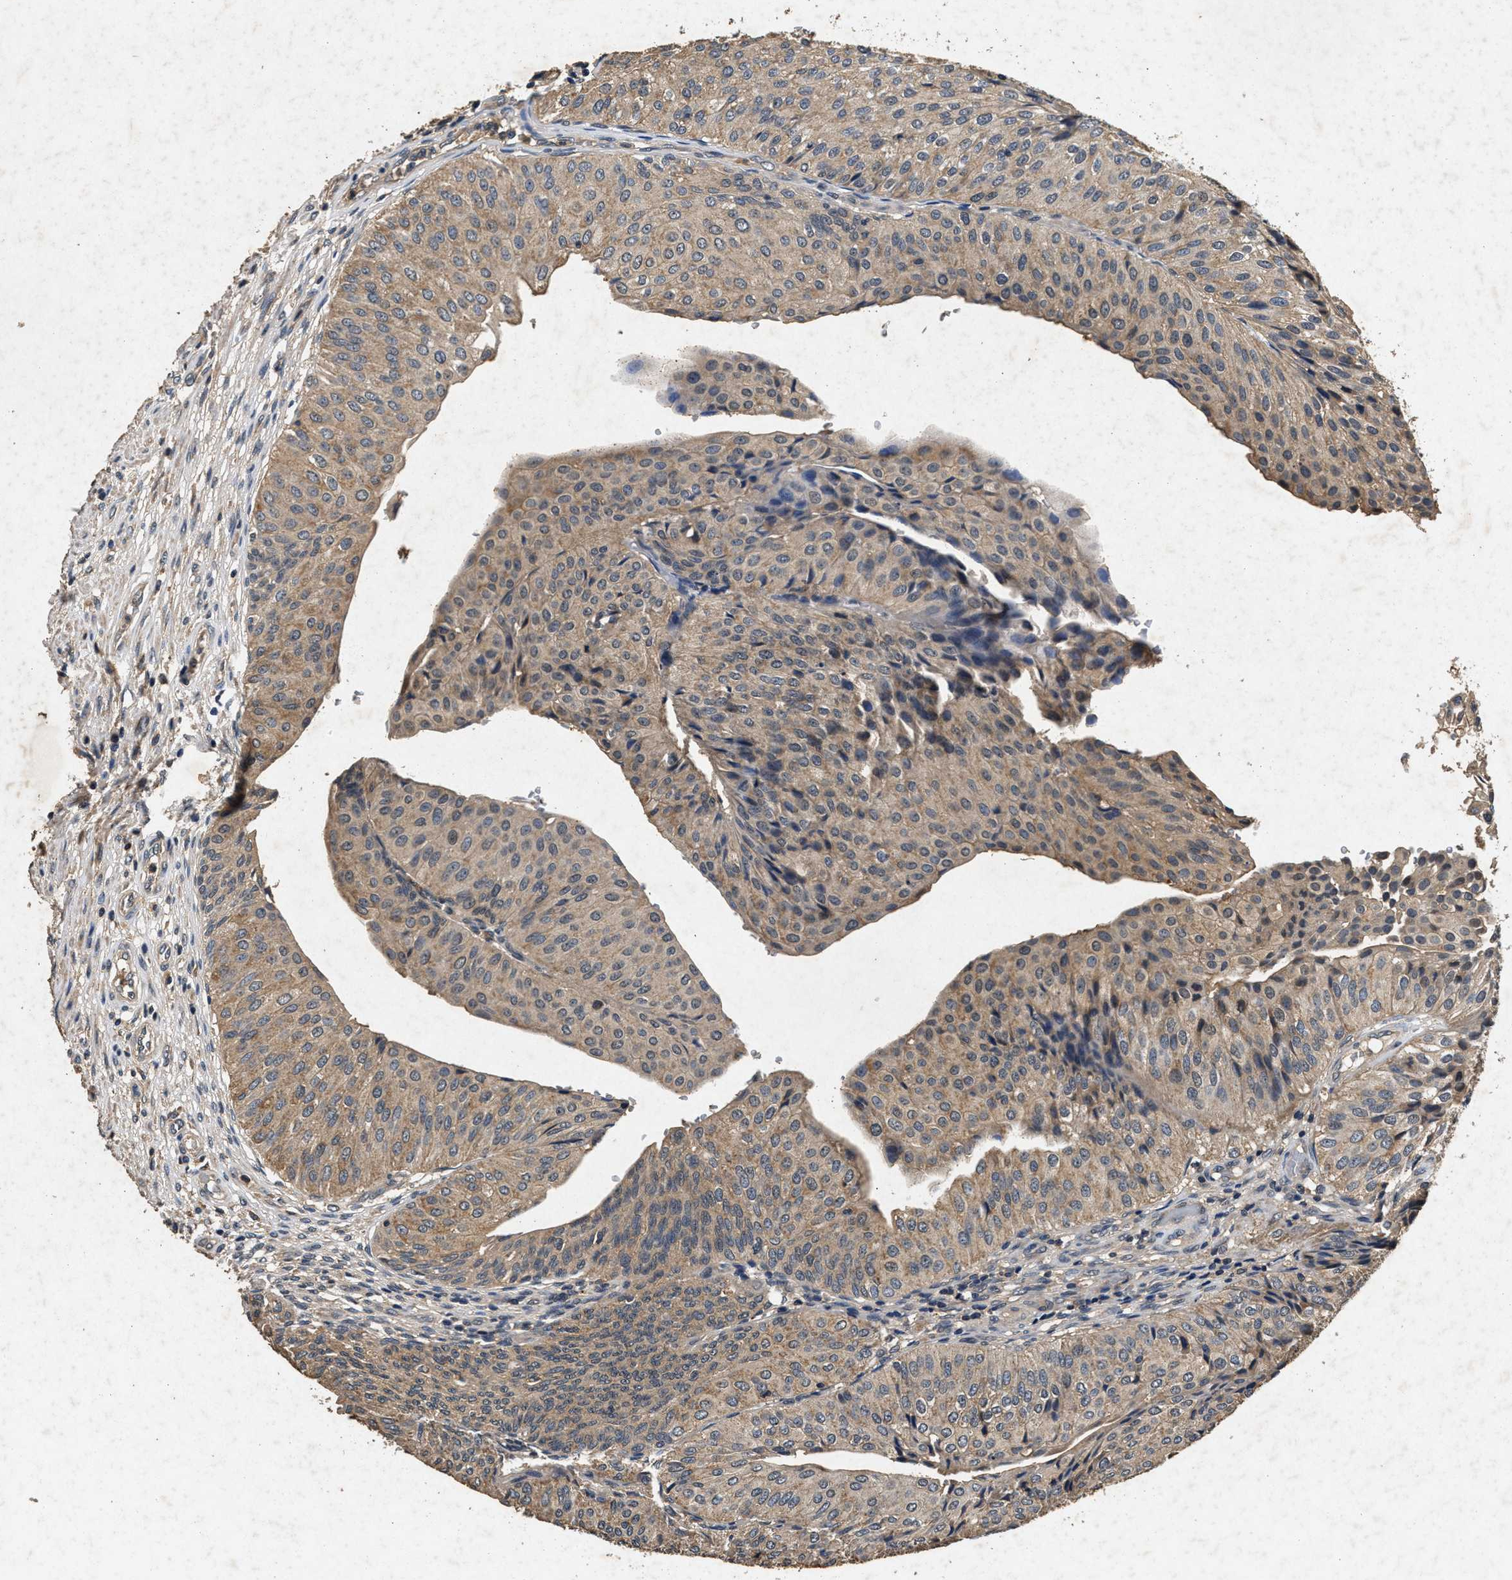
{"staining": {"intensity": "weak", "quantity": ">75%", "location": "cytoplasmic/membranous"}, "tissue": "urothelial cancer", "cell_type": "Tumor cells", "image_type": "cancer", "snomed": [{"axis": "morphology", "description": "Urothelial carcinoma, Low grade"}, {"axis": "topography", "description": "Urinary bladder"}], "caption": "Low-grade urothelial carcinoma stained with a brown dye displays weak cytoplasmic/membranous positive positivity in approximately >75% of tumor cells.", "gene": "PPP1CC", "patient": {"sex": "male", "age": 67}}